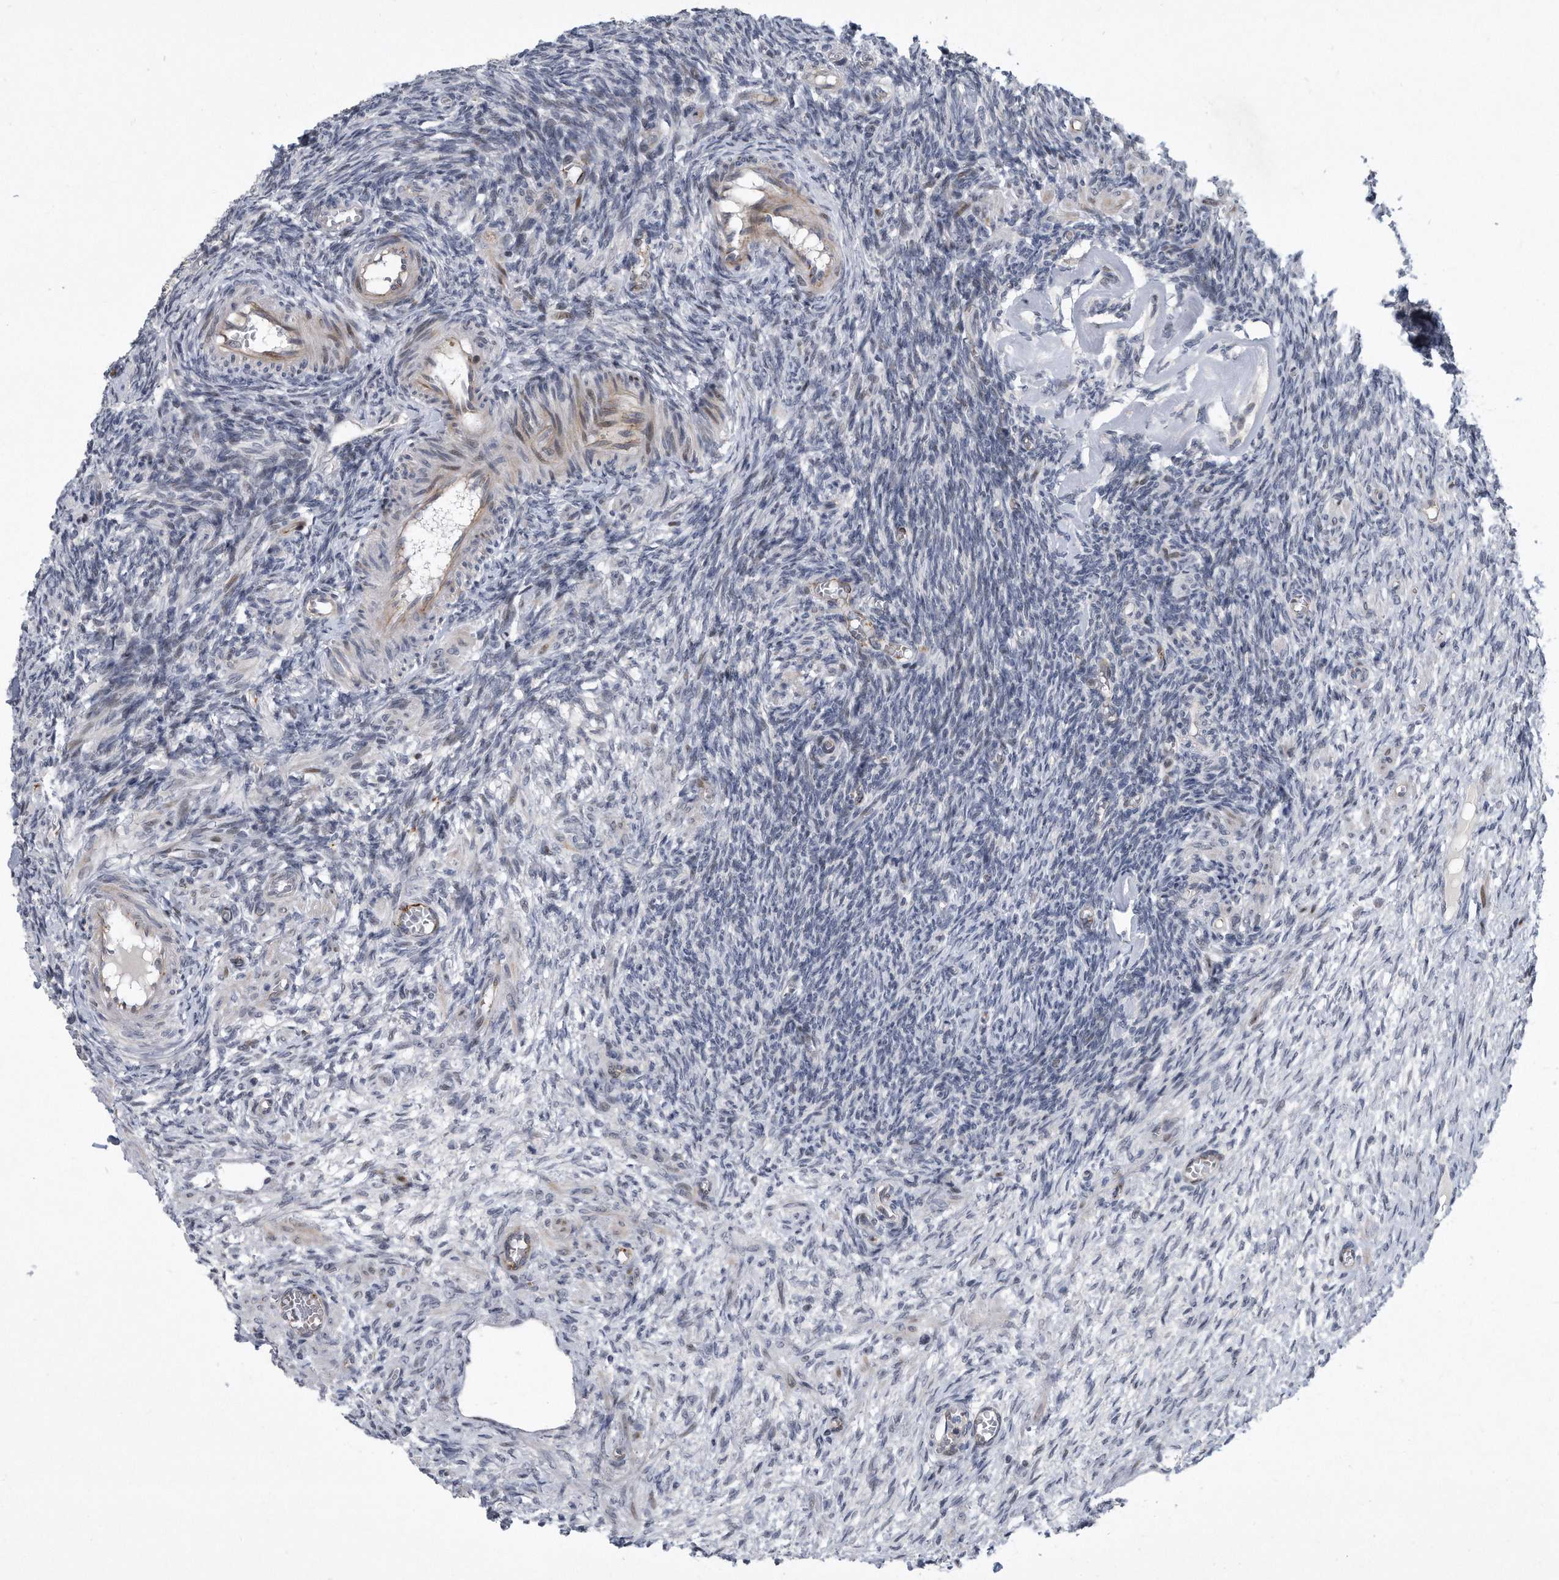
{"staining": {"intensity": "moderate", "quantity": ">75%", "location": "cytoplasmic/membranous"}, "tissue": "ovary", "cell_type": "Follicle cells", "image_type": "normal", "snomed": [{"axis": "morphology", "description": "Normal tissue, NOS"}, {"axis": "topography", "description": "Ovary"}], "caption": "Immunohistochemistry (IHC) photomicrograph of normal ovary stained for a protein (brown), which exhibits medium levels of moderate cytoplasmic/membranous positivity in approximately >75% of follicle cells.", "gene": "PGBD2", "patient": {"sex": "female", "age": 27}}